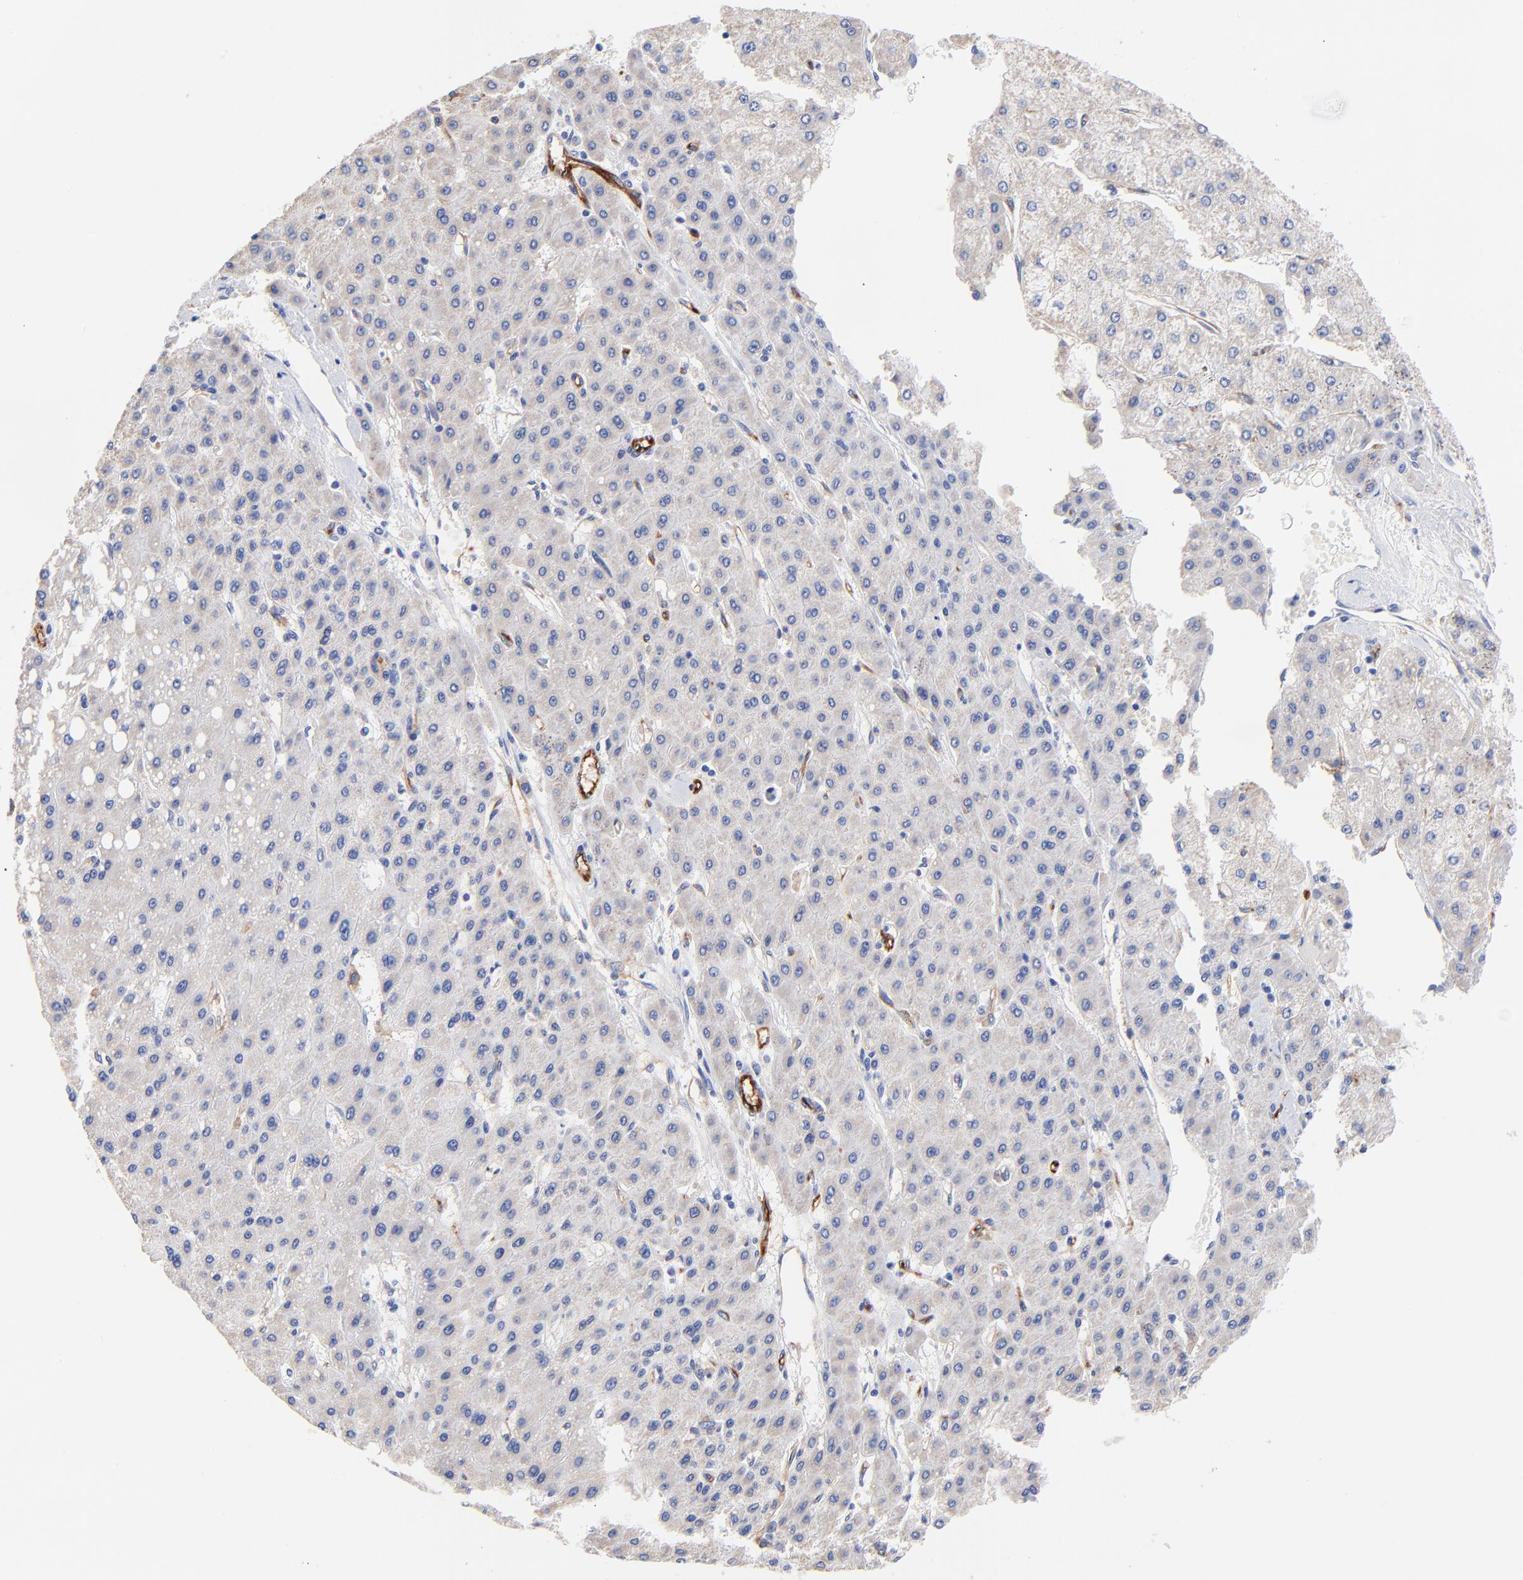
{"staining": {"intensity": "negative", "quantity": "none", "location": "none"}, "tissue": "liver cancer", "cell_type": "Tumor cells", "image_type": "cancer", "snomed": [{"axis": "morphology", "description": "Carcinoma, Hepatocellular, NOS"}, {"axis": "topography", "description": "Liver"}], "caption": "This image is of liver cancer stained with immunohistochemistry to label a protein in brown with the nuclei are counter-stained blue. There is no positivity in tumor cells.", "gene": "SLC44A2", "patient": {"sex": "female", "age": 52}}